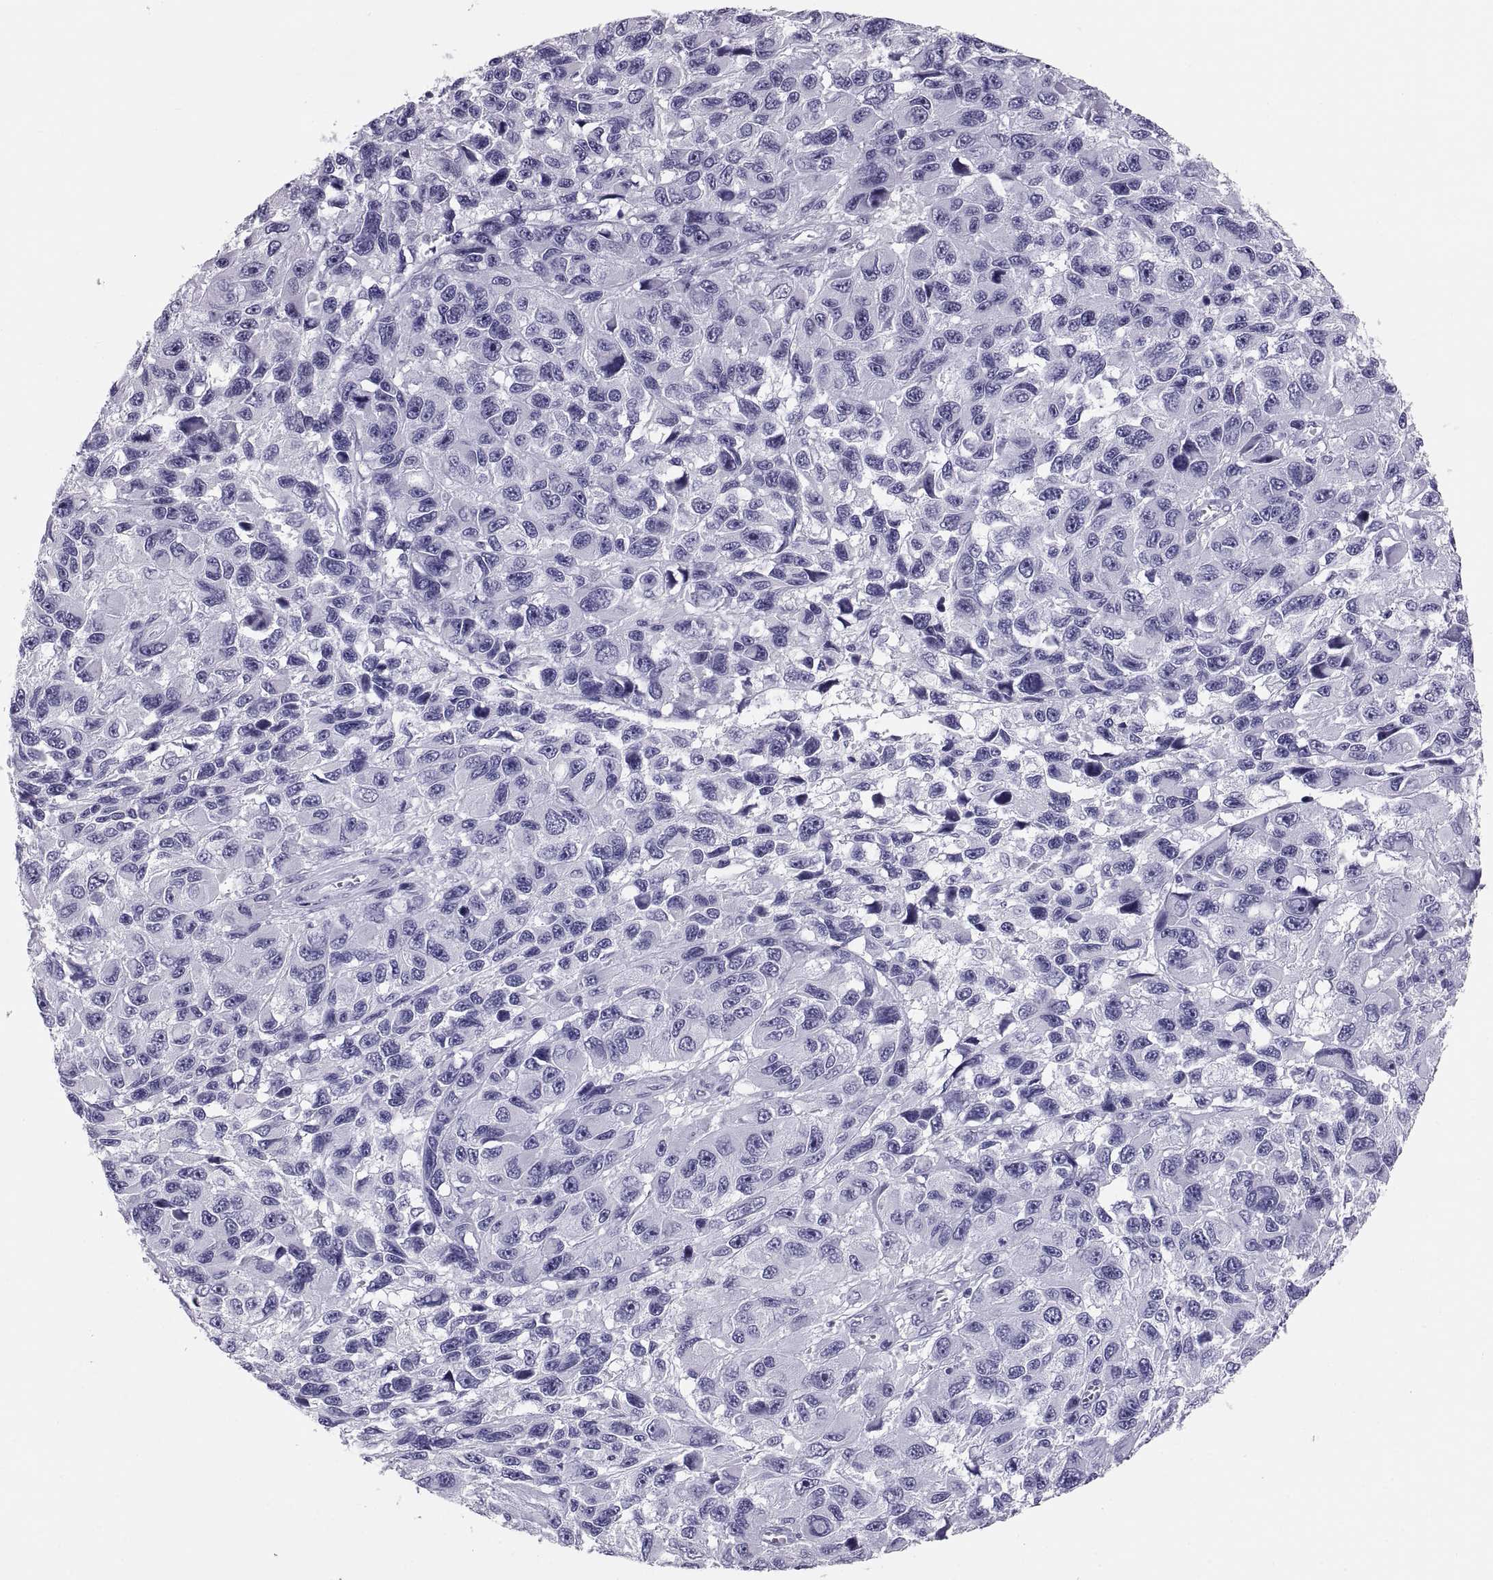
{"staining": {"intensity": "negative", "quantity": "none", "location": "none"}, "tissue": "melanoma", "cell_type": "Tumor cells", "image_type": "cancer", "snomed": [{"axis": "morphology", "description": "Malignant melanoma, NOS"}, {"axis": "topography", "description": "Skin"}], "caption": "Tumor cells show no significant protein expression in malignant melanoma. (Stains: DAB (3,3'-diaminobenzidine) IHC with hematoxylin counter stain, Microscopy: brightfield microscopy at high magnification).", "gene": "PAX2", "patient": {"sex": "male", "age": 53}}